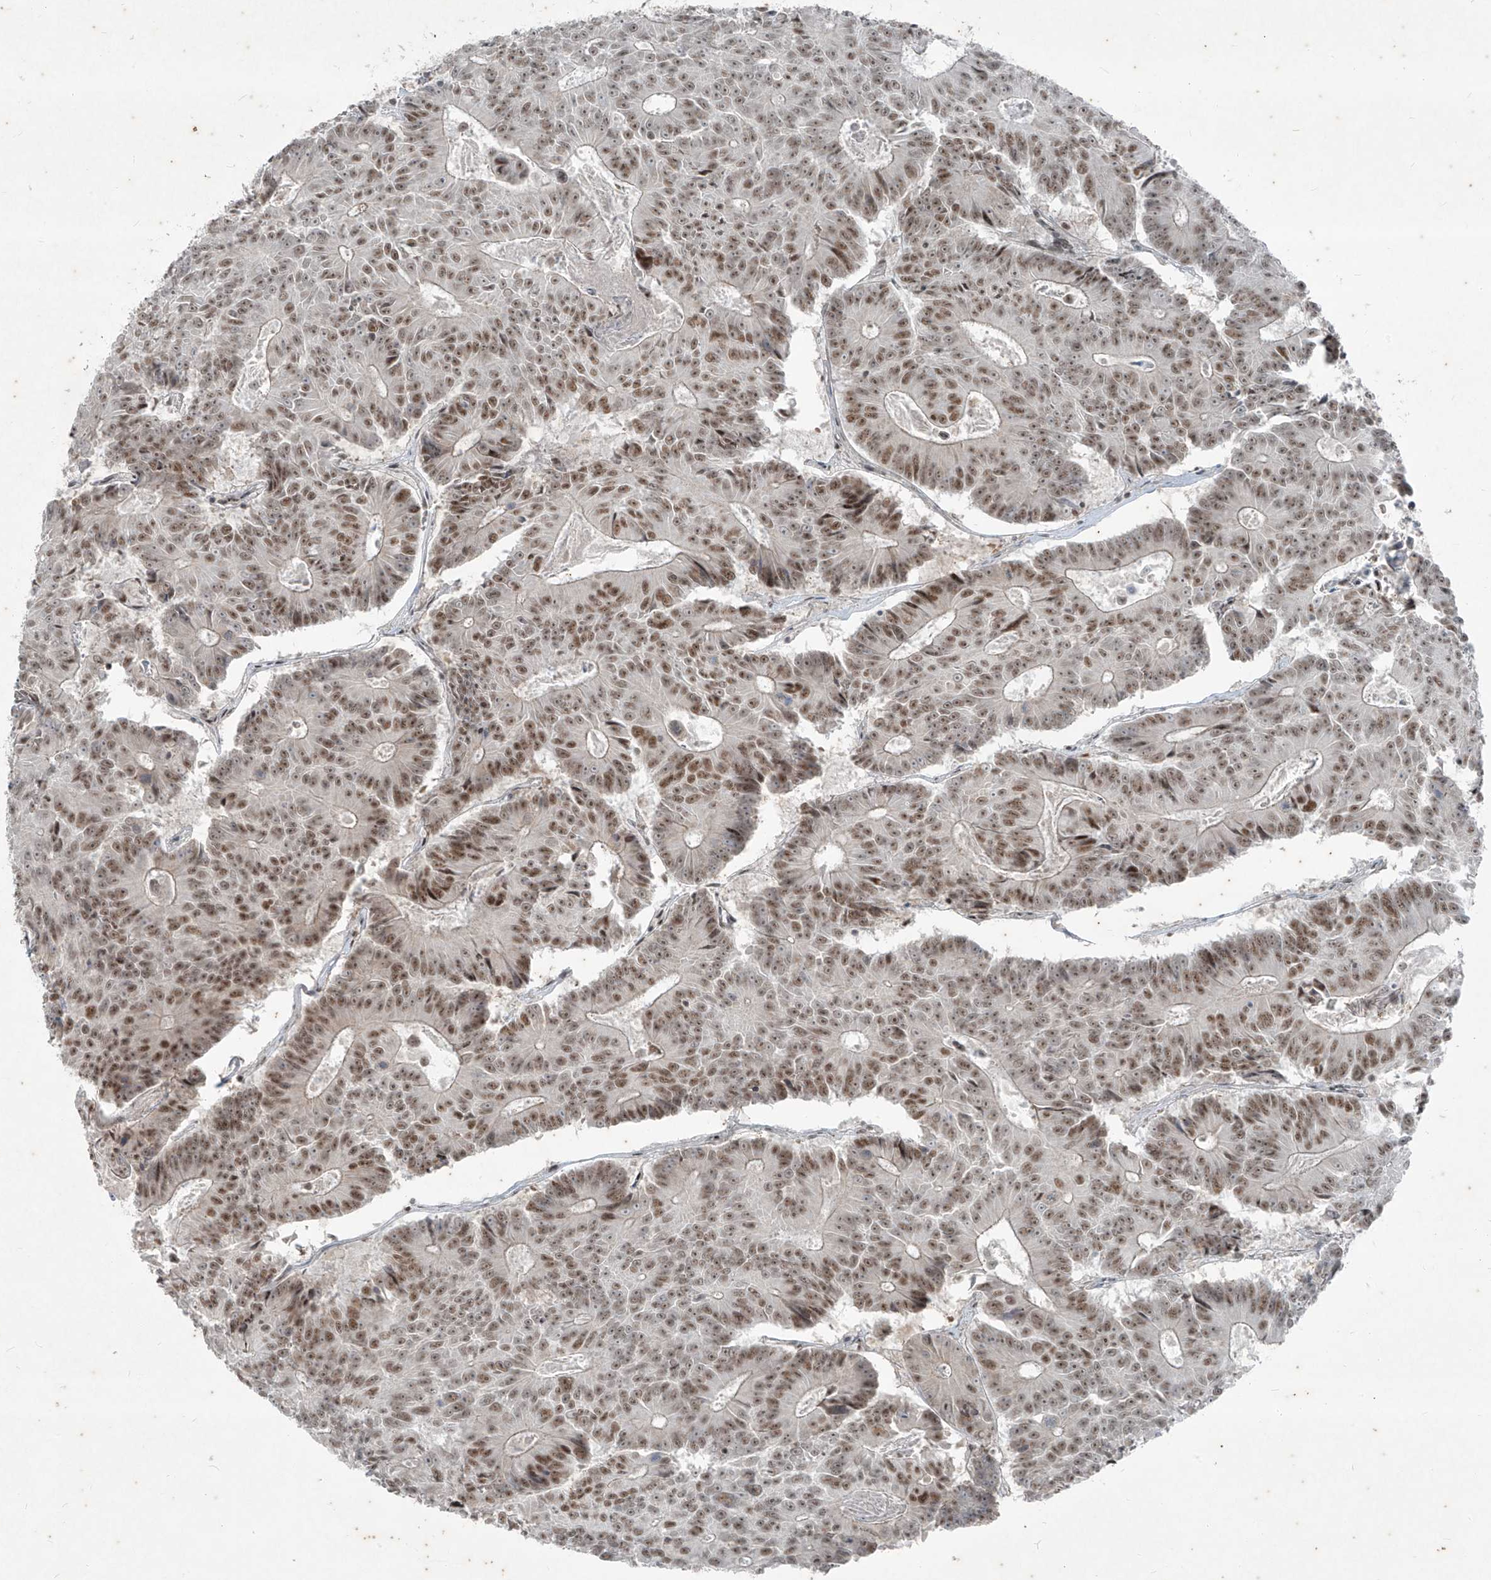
{"staining": {"intensity": "moderate", "quantity": ">75%", "location": "nuclear"}, "tissue": "colorectal cancer", "cell_type": "Tumor cells", "image_type": "cancer", "snomed": [{"axis": "morphology", "description": "Adenocarcinoma, NOS"}, {"axis": "topography", "description": "Colon"}], "caption": "A histopathology image of colorectal cancer stained for a protein demonstrates moderate nuclear brown staining in tumor cells.", "gene": "ZNF354B", "patient": {"sex": "male", "age": 83}}